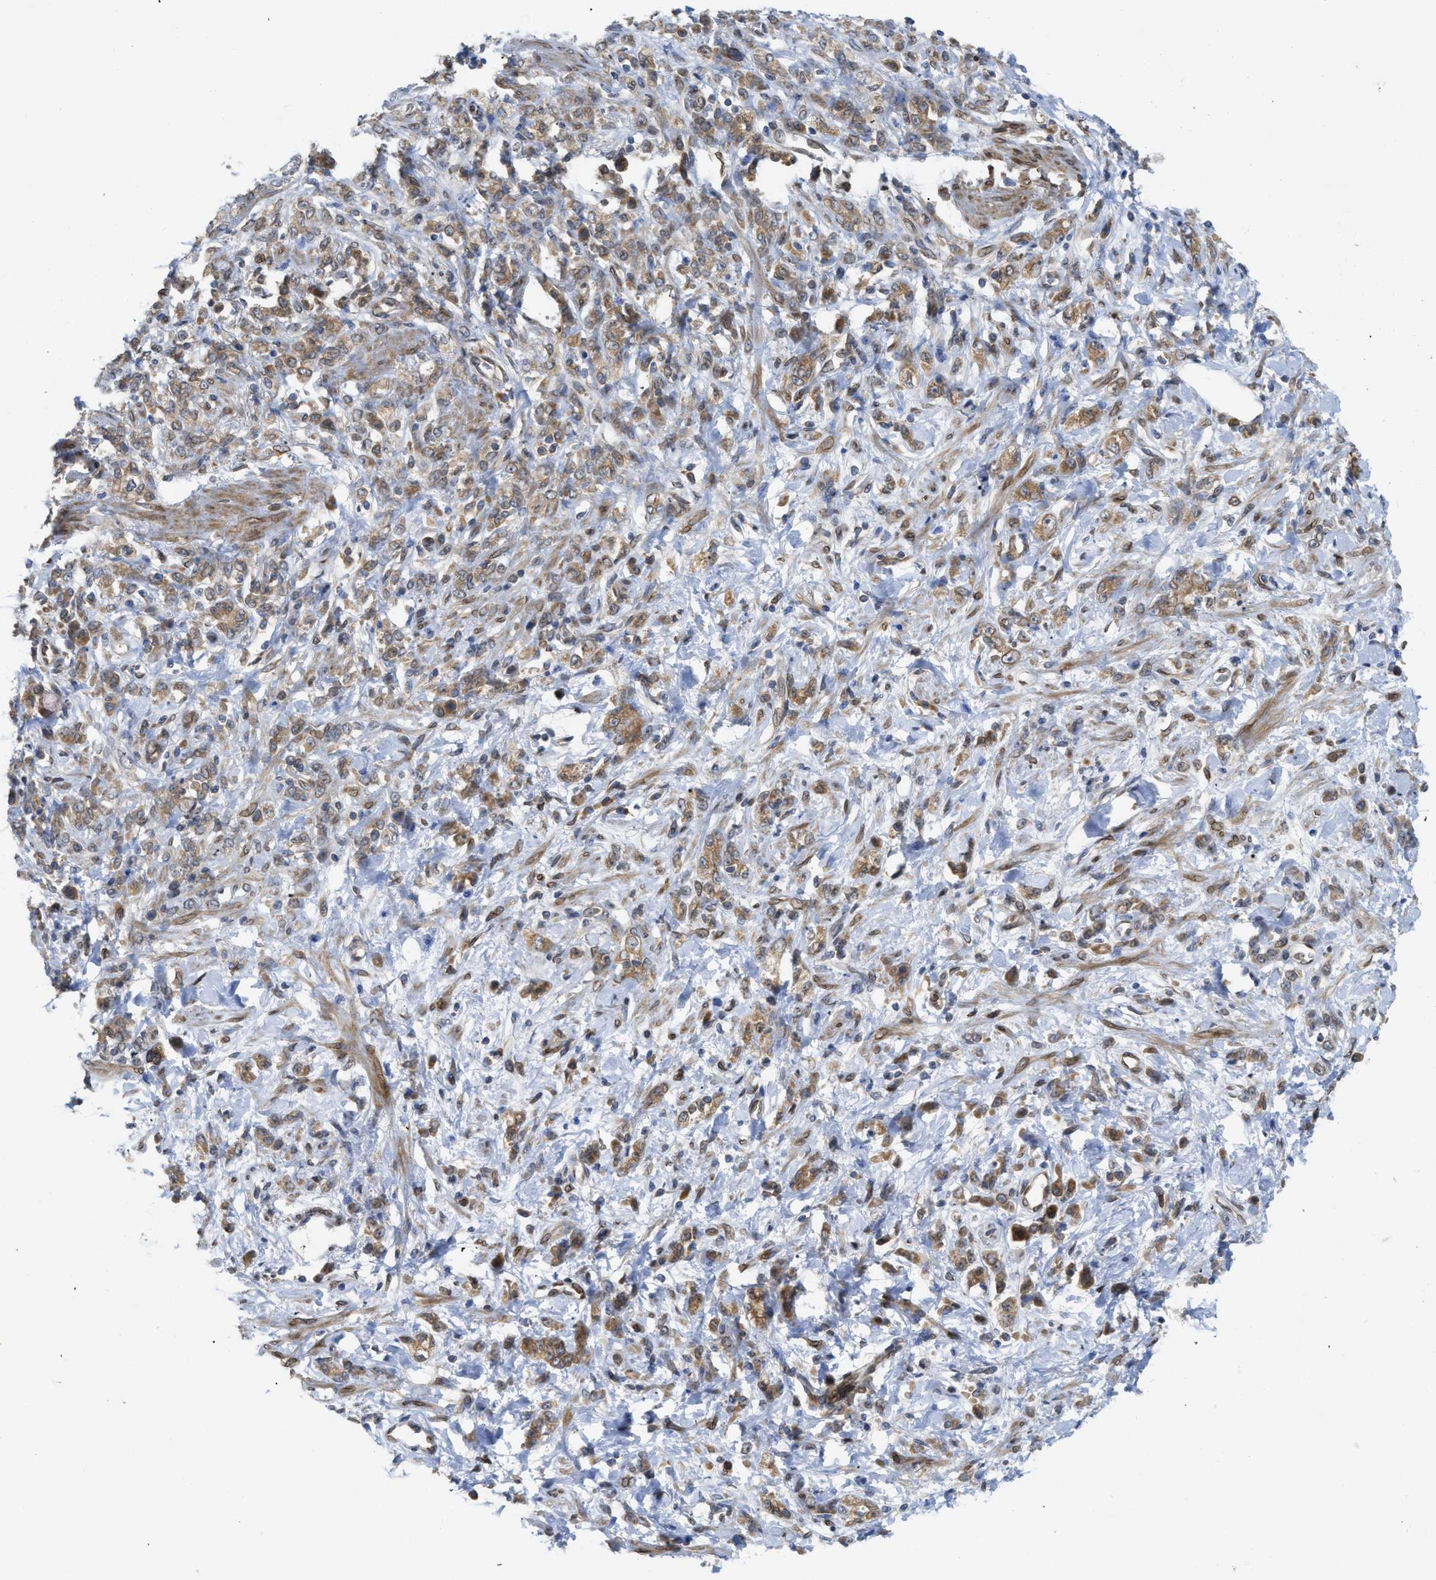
{"staining": {"intensity": "moderate", "quantity": ">75%", "location": "cytoplasmic/membranous"}, "tissue": "stomach cancer", "cell_type": "Tumor cells", "image_type": "cancer", "snomed": [{"axis": "morphology", "description": "Normal tissue, NOS"}, {"axis": "morphology", "description": "Adenocarcinoma, NOS"}, {"axis": "topography", "description": "Stomach"}], "caption": "A medium amount of moderate cytoplasmic/membranous expression is present in approximately >75% of tumor cells in stomach cancer (adenocarcinoma) tissue.", "gene": "EIF2AK3", "patient": {"sex": "male", "age": 82}}